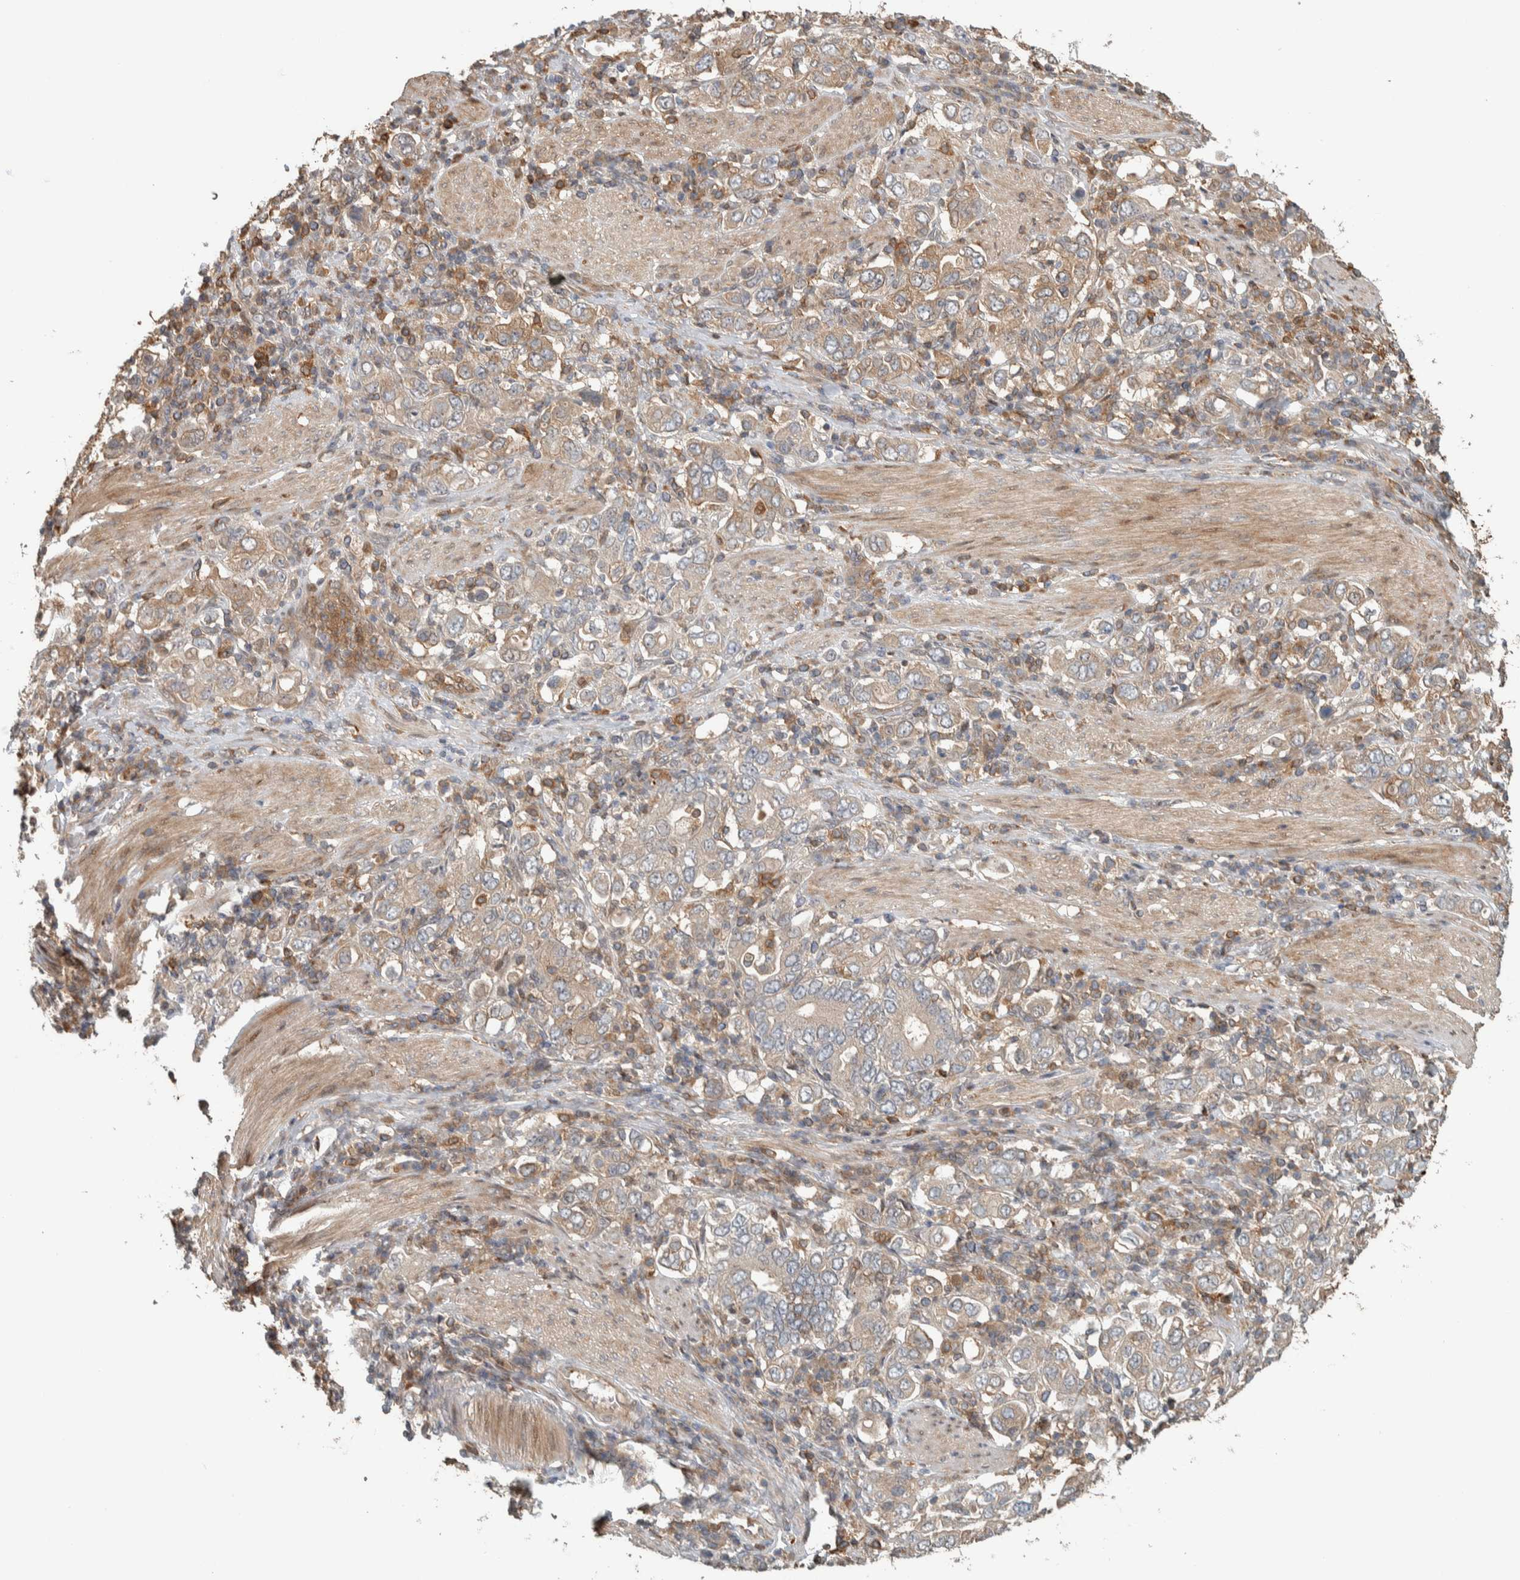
{"staining": {"intensity": "weak", "quantity": ">75%", "location": "cytoplasmic/membranous"}, "tissue": "stomach cancer", "cell_type": "Tumor cells", "image_type": "cancer", "snomed": [{"axis": "morphology", "description": "Adenocarcinoma, NOS"}, {"axis": "topography", "description": "Stomach, upper"}], "caption": "Human adenocarcinoma (stomach) stained for a protein (brown) demonstrates weak cytoplasmic/membranous positive positivity in about >75% of tumor cells.", "gene": "CNTROB", "patient": {"sex": "male", "age": 62}}